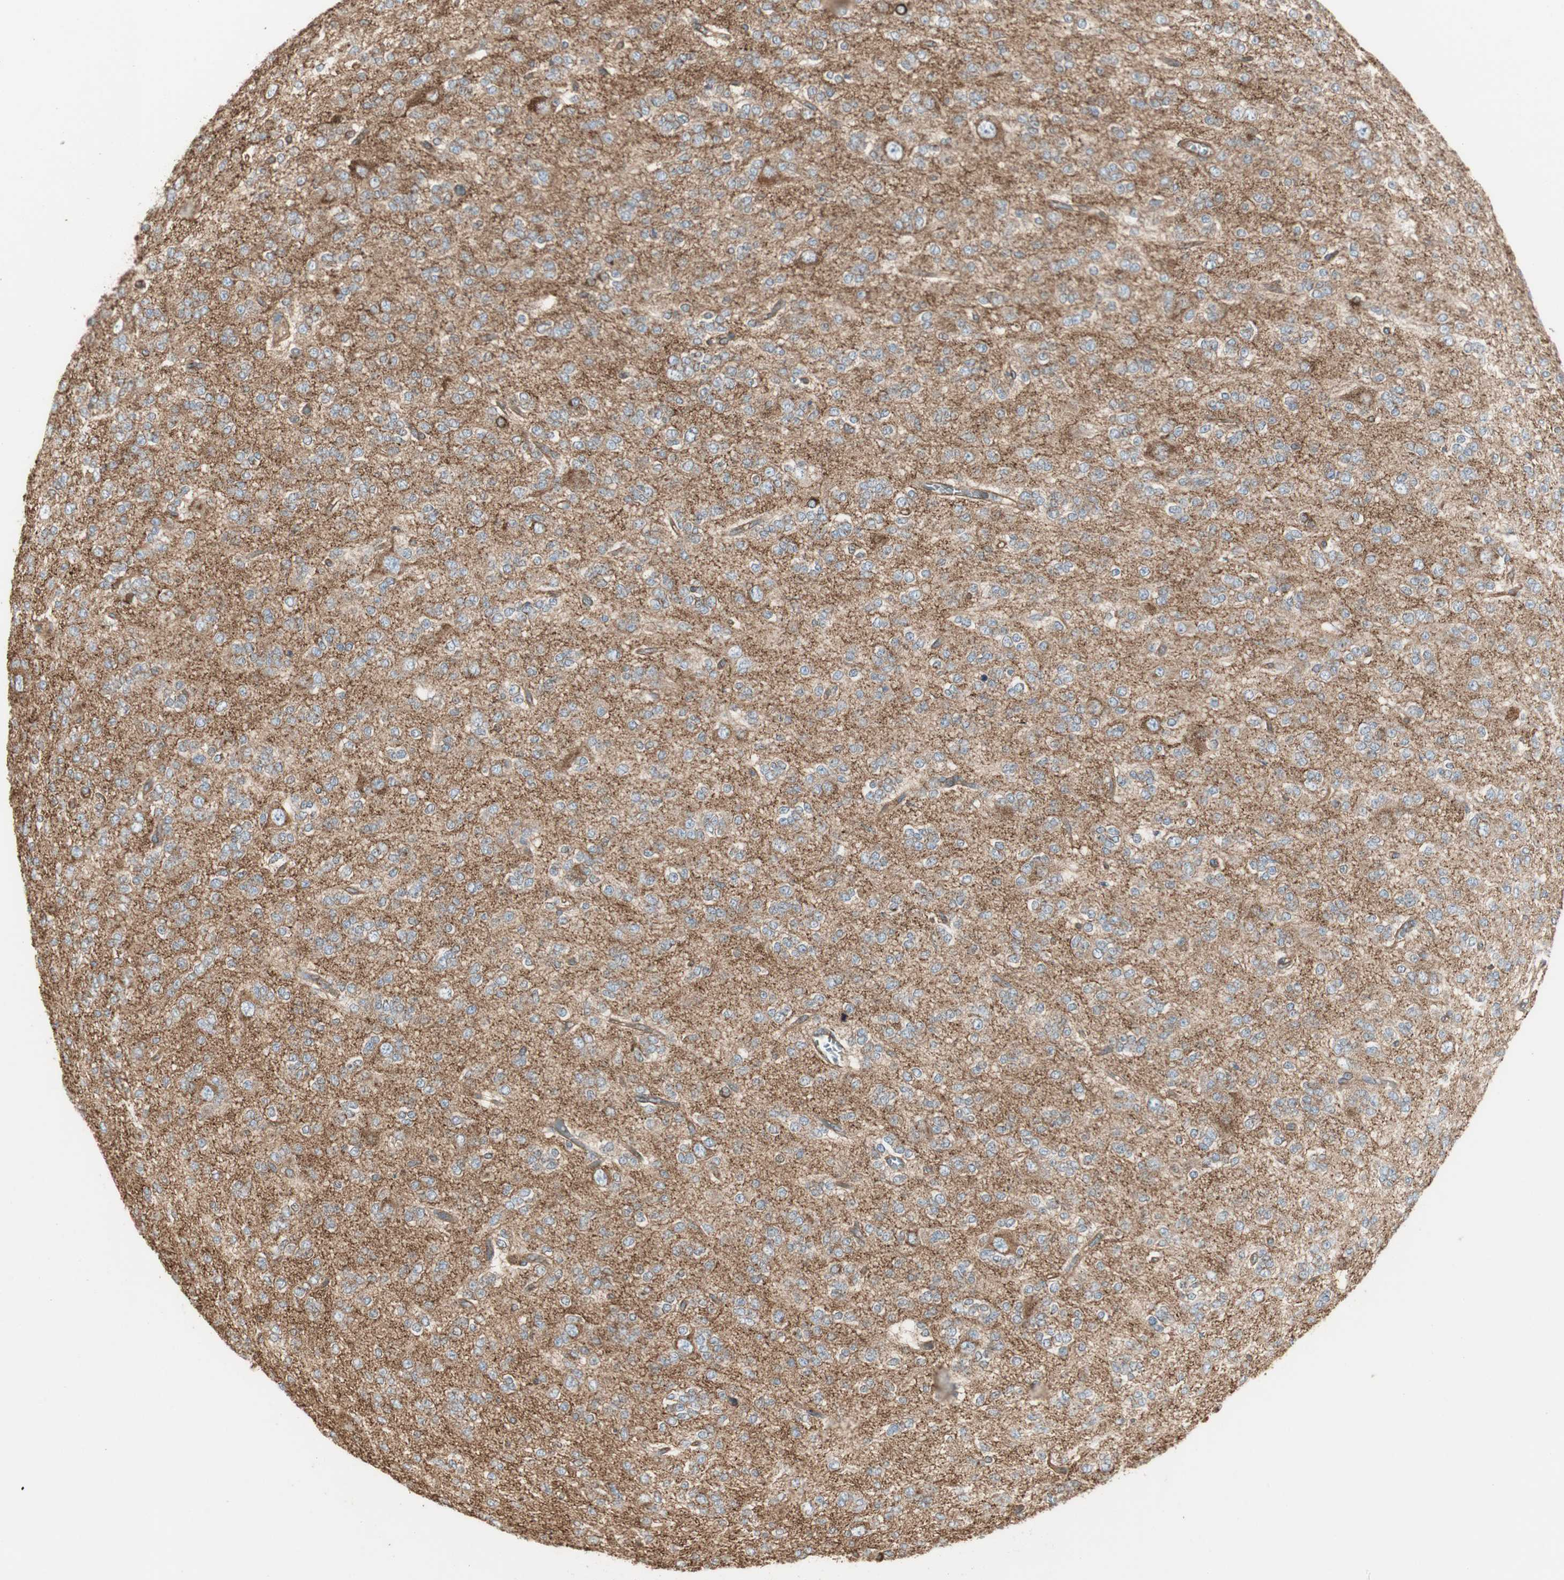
{"staining": {"intensity": "moderate", "quantity": ">75%", "location": "cytoplasmic/membranous"}, "tissue": "glioma", "cell_type": "Tumor cells", "image_type": "cancer", "snomed": [{"axis": "morphology", "description": "Glioma, malignant, Low grade"}, {"axis": "topography", "description": "Brain"}], "caption": "Immunohistochemical staining of human malignant glioma (low-grade) reveals medium levels of moderate cytoplasmic/membranous protein expression in approximately >75% of tumor cells.", "gene": "H6PD", "patient": {"sex": "male", "age": 38}}